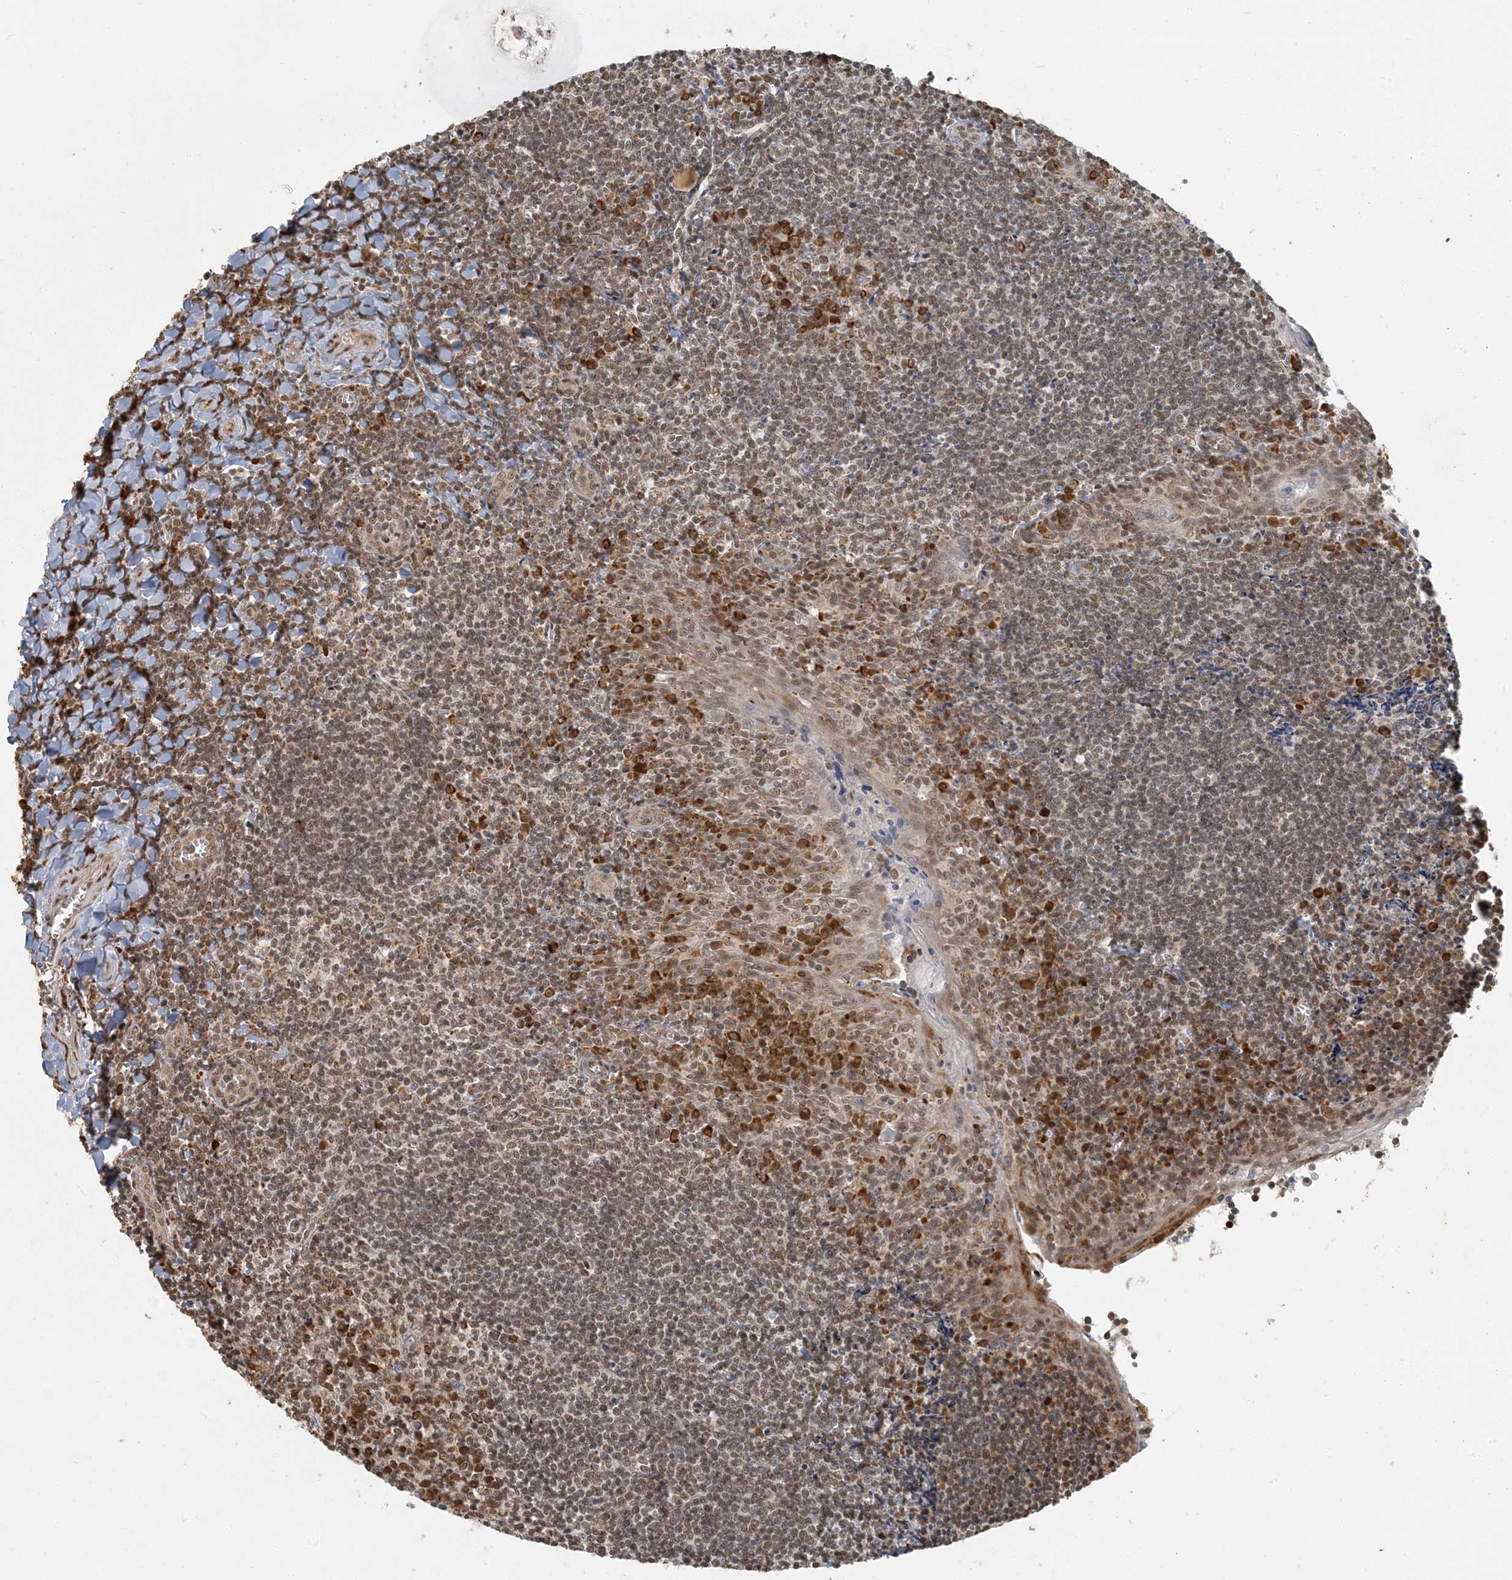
{"staining": {"intensity": "moderate", "quantity": ">75%", "location": "cytoplasmic/membranous,nuclear"}, "tissue": "tonsil", "cell_type": "Germinal center cells", "image_type": "normal", "snomed": [{"axis": "morphology", "description": "Normal tissue, NOS"}, {"axis": "topography", "description": "Tonsil"}], "caption": "The micrograph reveals immunohistochemical staining of normal tonsil. There is moderate cytoplasmic/membranous,nuclear staining is identified in about >75% of germinal center cells. Using DAB (brown) and hematoxylin (blue) stains, captured at high magnification using brightfield microscopy.", "gene": "AK9", "patient": {"sex": "male", "age": 27}}